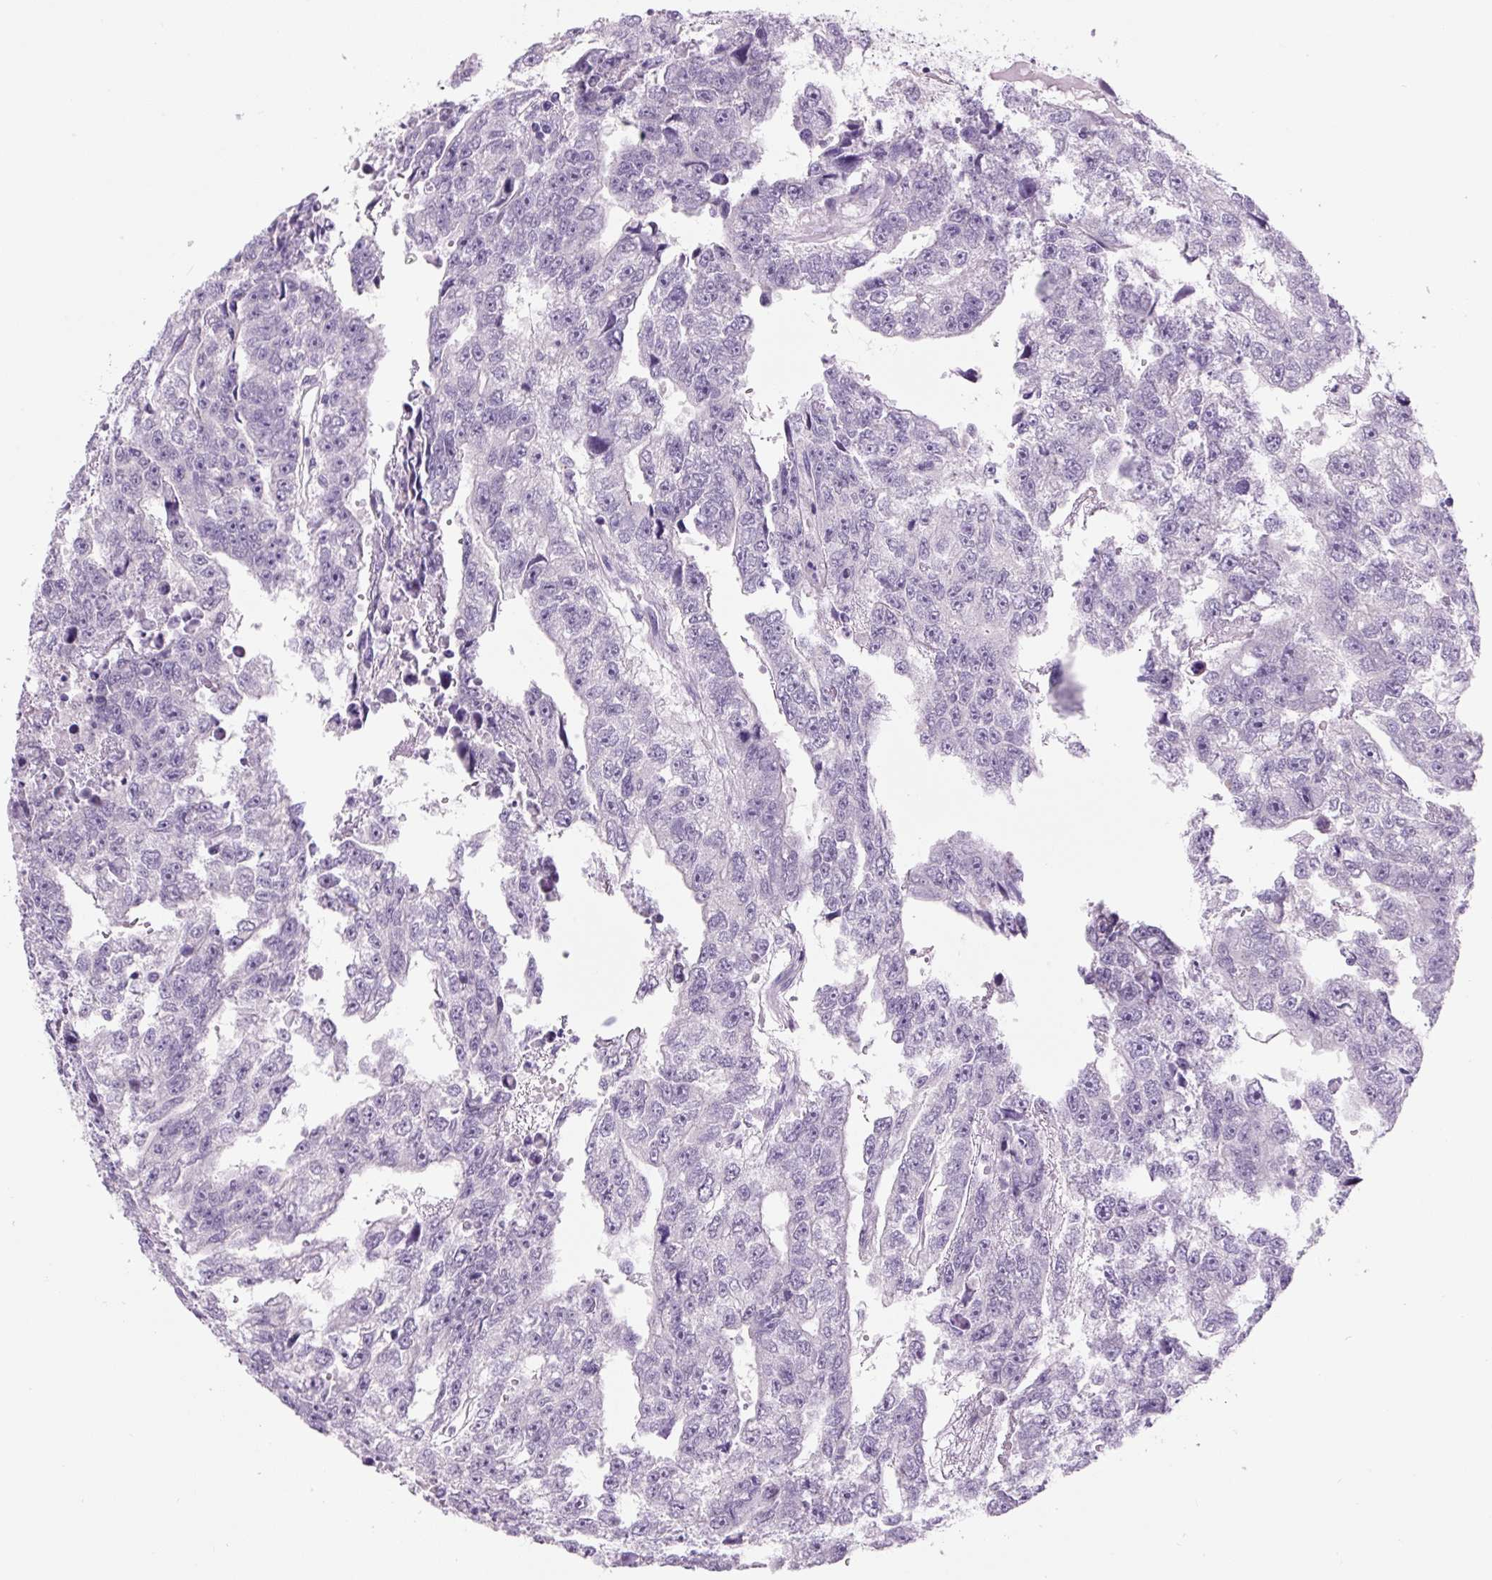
{"staining": {"intensity": "negative", "quantity": "none", "location": "none"}, "tissue": "testis cancer", "cell_type": "Tumor cells", "image_type": "cancer", "snomed": [{"axis": "morphology", "description": "Carcinoma, Embryonal, NOS"}, {"axis": "topography", "description": "Testis"}], "caption": "An IHC histopathology image of embryonal carcinoma (testis) is shown. There is no staining in tumor cells of embryonal carcinoma (testis).", "gene": "COL9A2", "patient": {"sex": "male", "age": 20}}